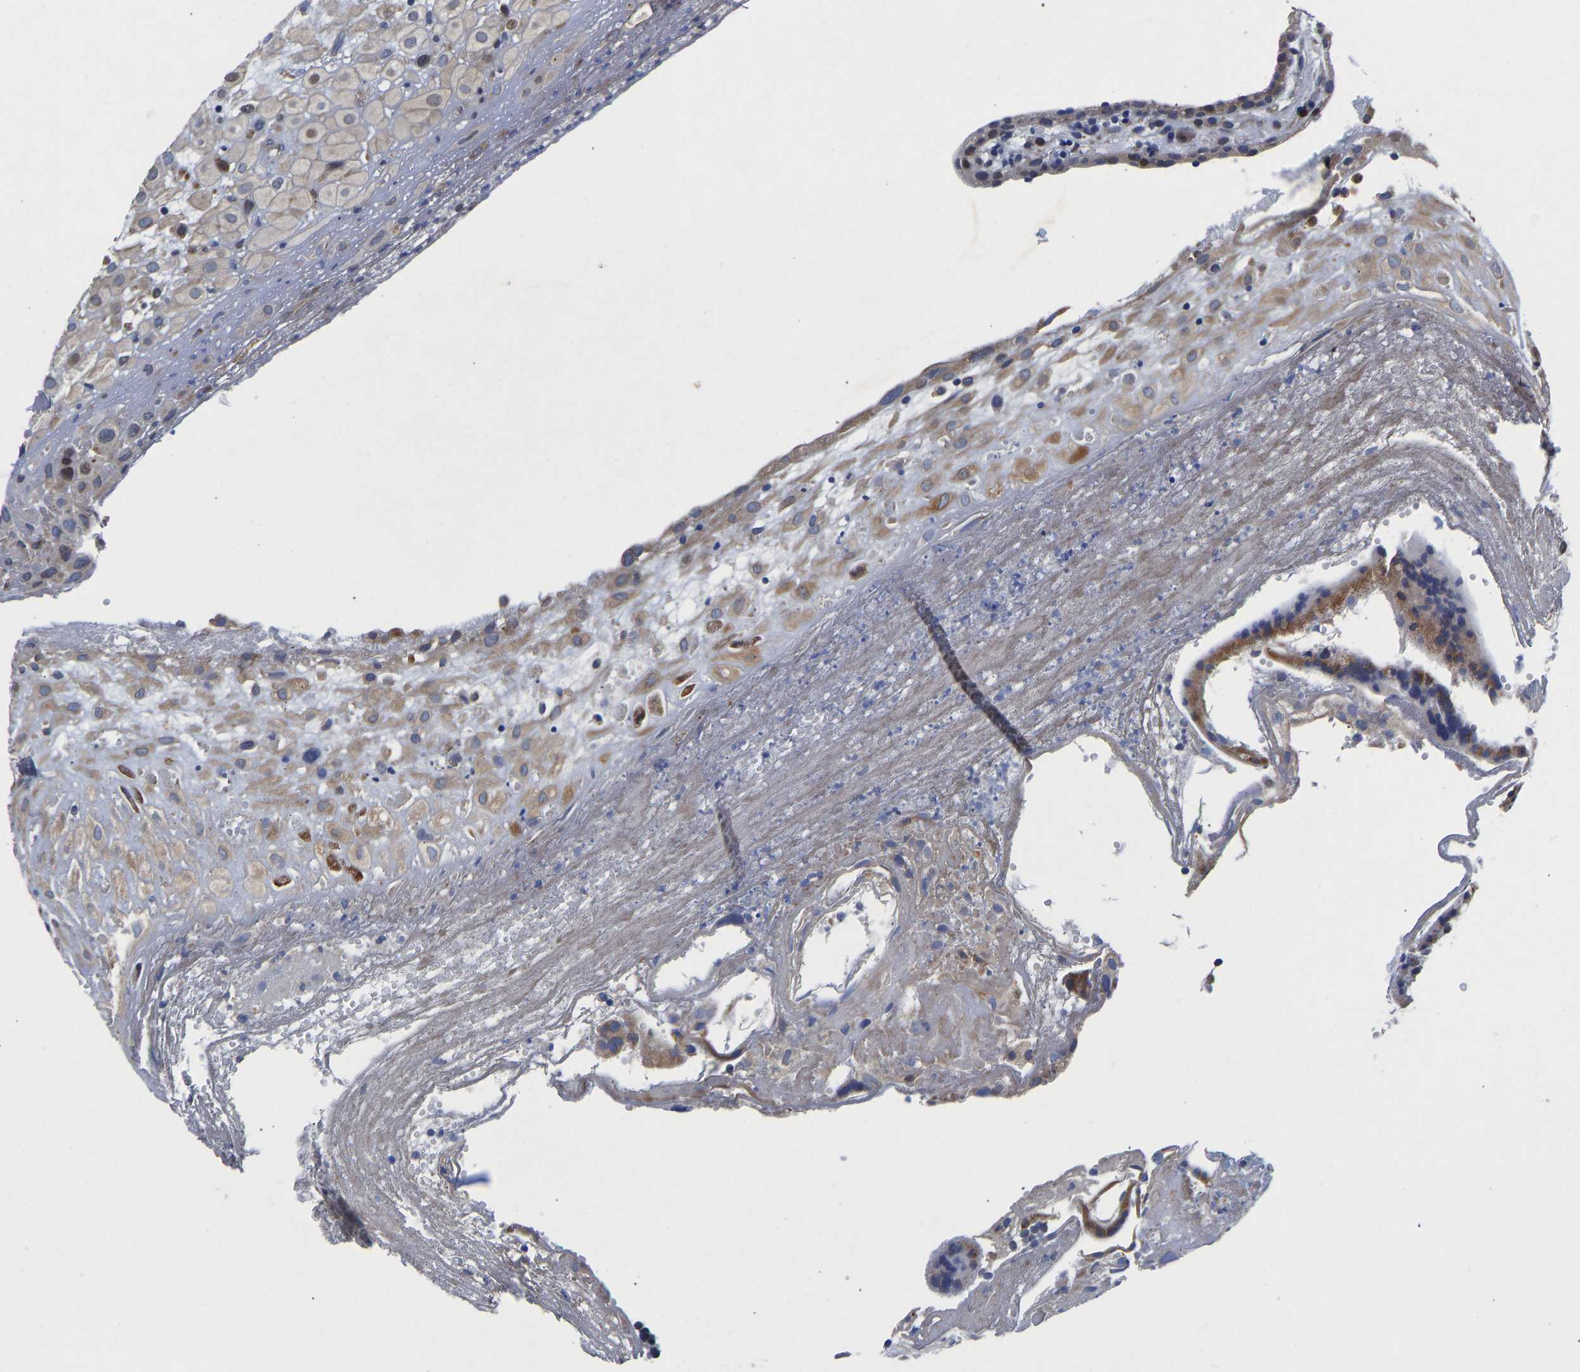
{"staining": {"intensity": "weak", "quantity": "25%-75%", "location": "cytoplasmic/membranous"}, "tissue": "placenta", "cell_type": "Decidual cells", "image_type": "normal", "snomed": [{"axis": "morphology", "description": "Normal tissue, NOS"}, {"axis": "topography", "description": "Placenta"}], "caption": "Immunohistochemistry (IHC) (DAB) staining of benign human placenta exhibits weak cytoplasmic/membranous protein positivity in approximately 25%-75% of decidual cells.", "gene": "TMEM38B", "patient": {"sex": "female", "age": 18}}